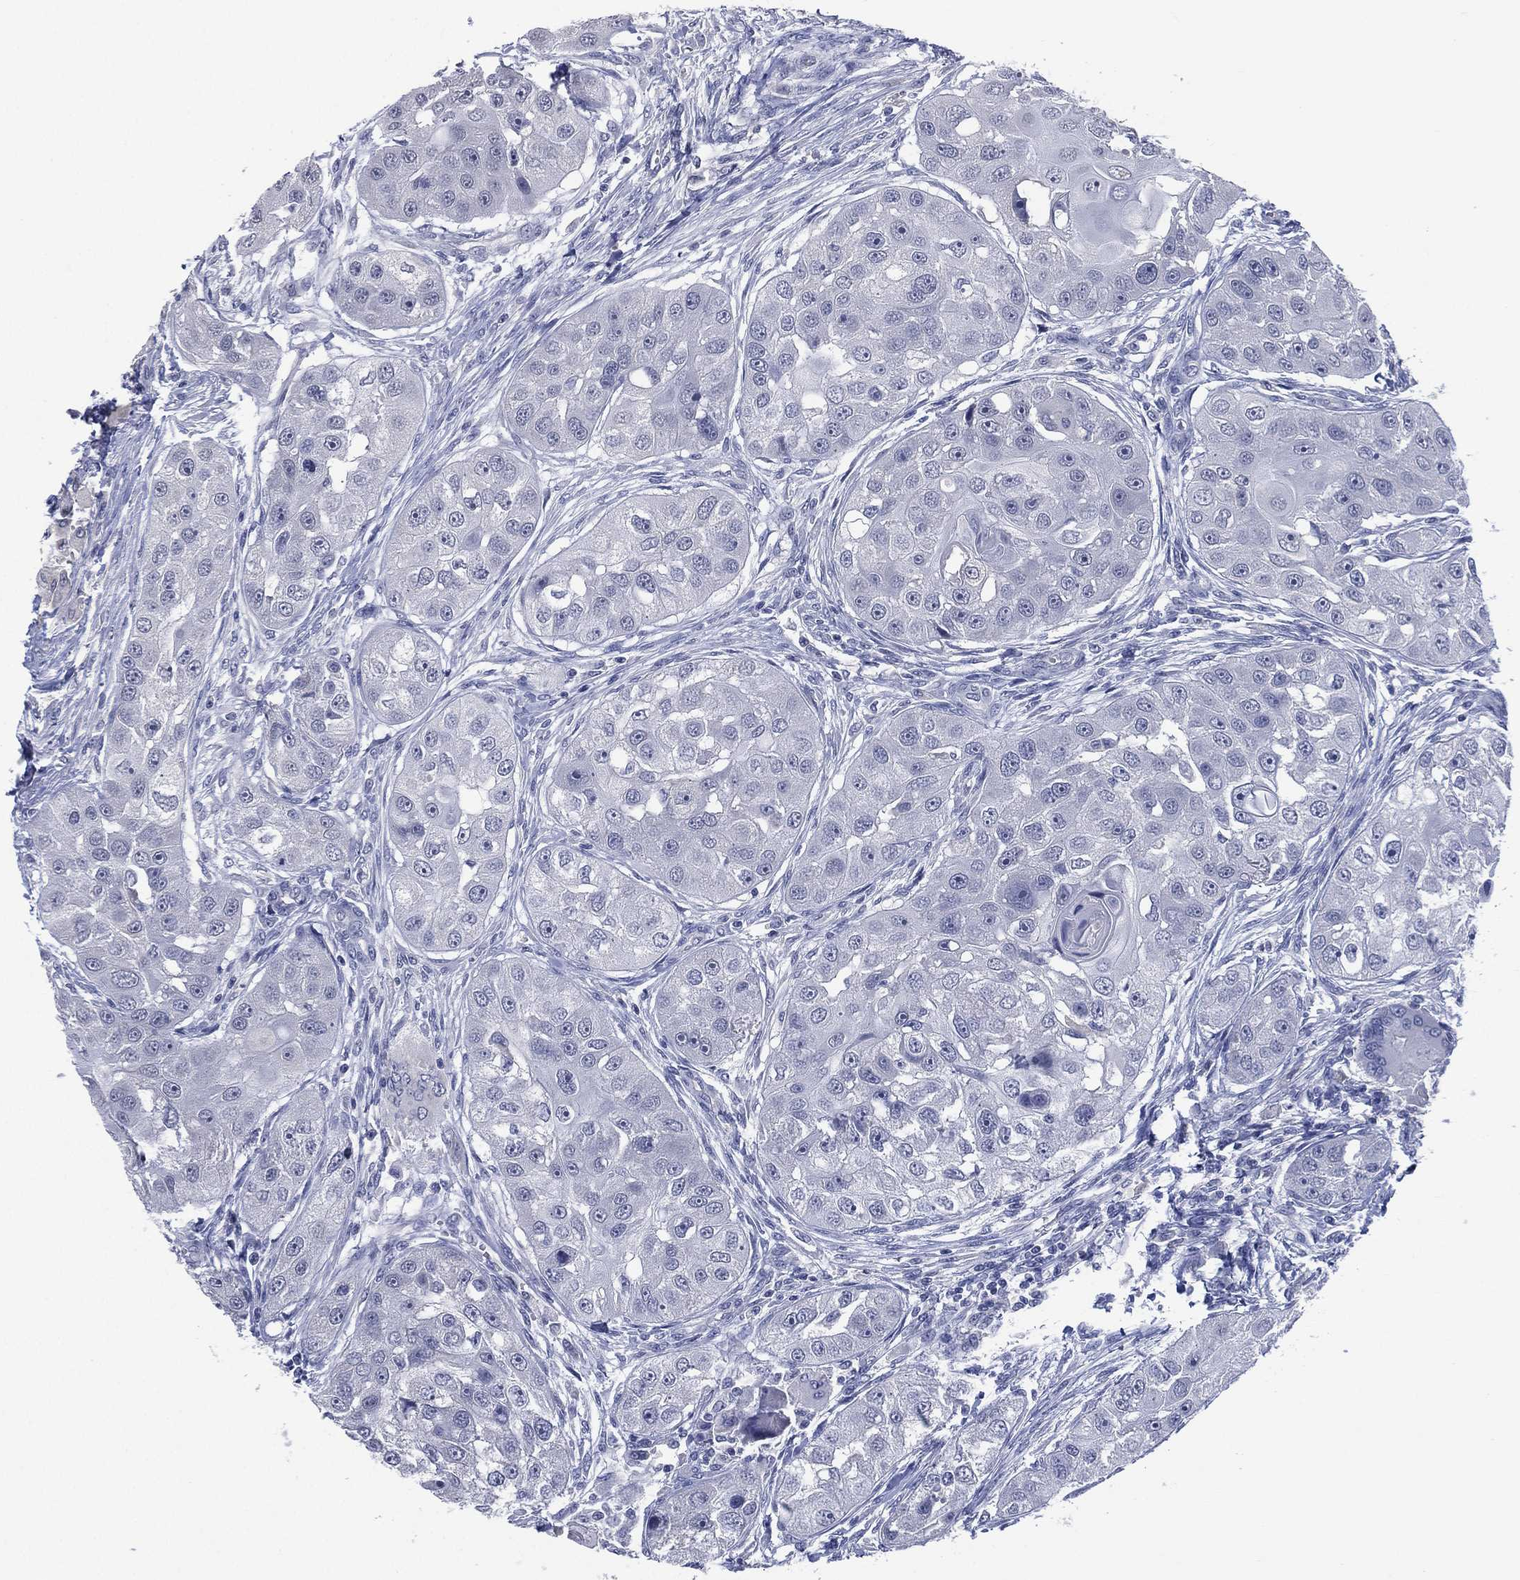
{"staining": {"intensity": "negative", "quantity": "none", "location": "none"}, "tissue": "head and neck cancer", "cell_type": "Tumor cells", "image_type": "cancer", "snomed": [{"axis": "morphology", "description": "Squamous cell carcinoma, NOS"}, {"axis": "topography", "description": "Head-Neck"}], "caption": "Histopathology image shows no significant protein positivity in tumor cells of head and neck squamous cell carcinoma.", "gene": "KRT35", "patient": {"sex": "male", "age": 51}}